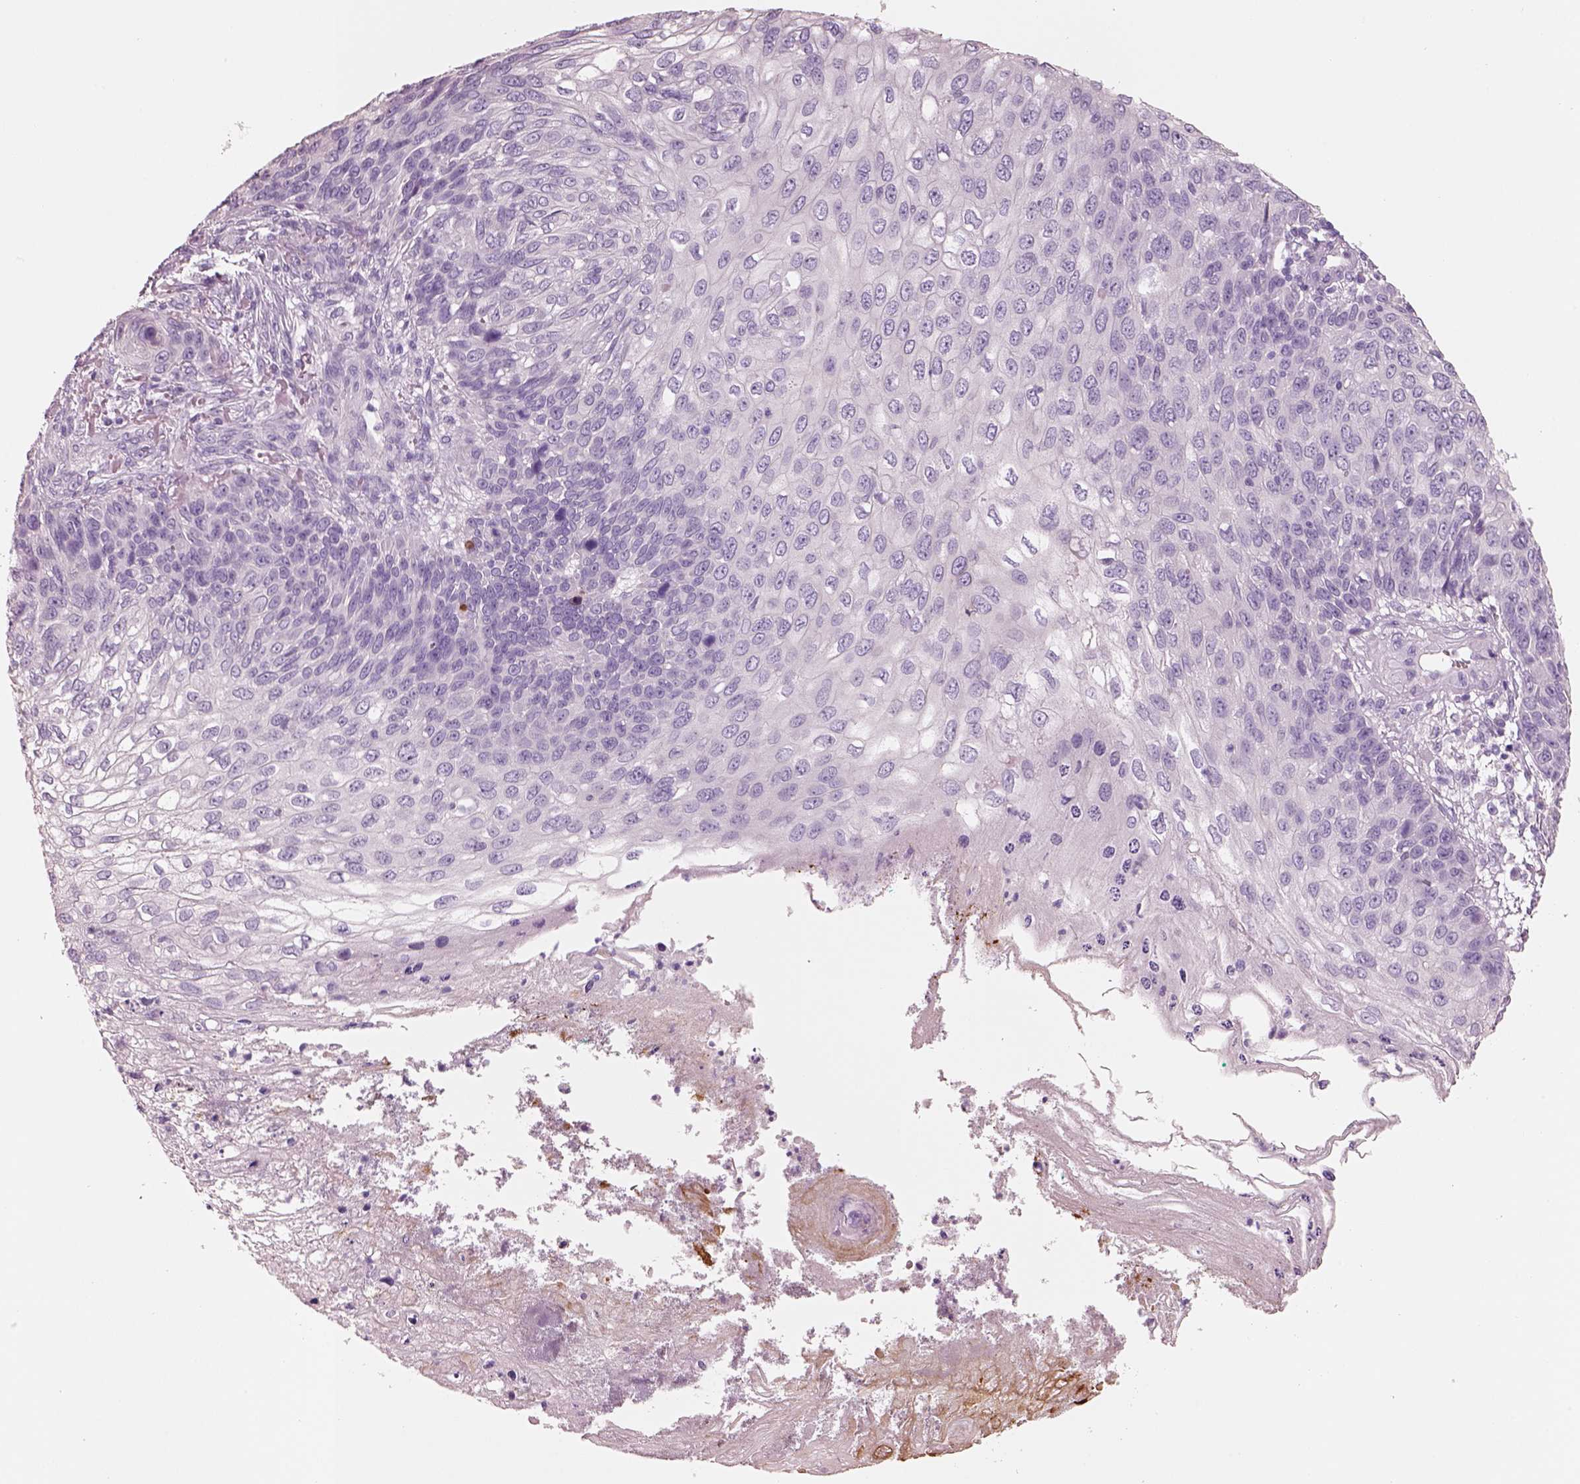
{"staining": {"intensity": "negative", "quantity": "none", "location": "none"}, "tissue": "skin cancer", "cell_type": "Tumor cells", "image_type": "cancer", "snomed": [{"axis": "morphology", "description": "Squamous cell carcinoma, NOS"}, {"axis": "topography", "description": "Skin"}], "caption": "High power microscopy micrograph of an IHC histopathology image of skin cancer, revealing no significant staining in tumor cells.", "gene": "PNOC", "patient": {"sex": "male", "age": 92}}